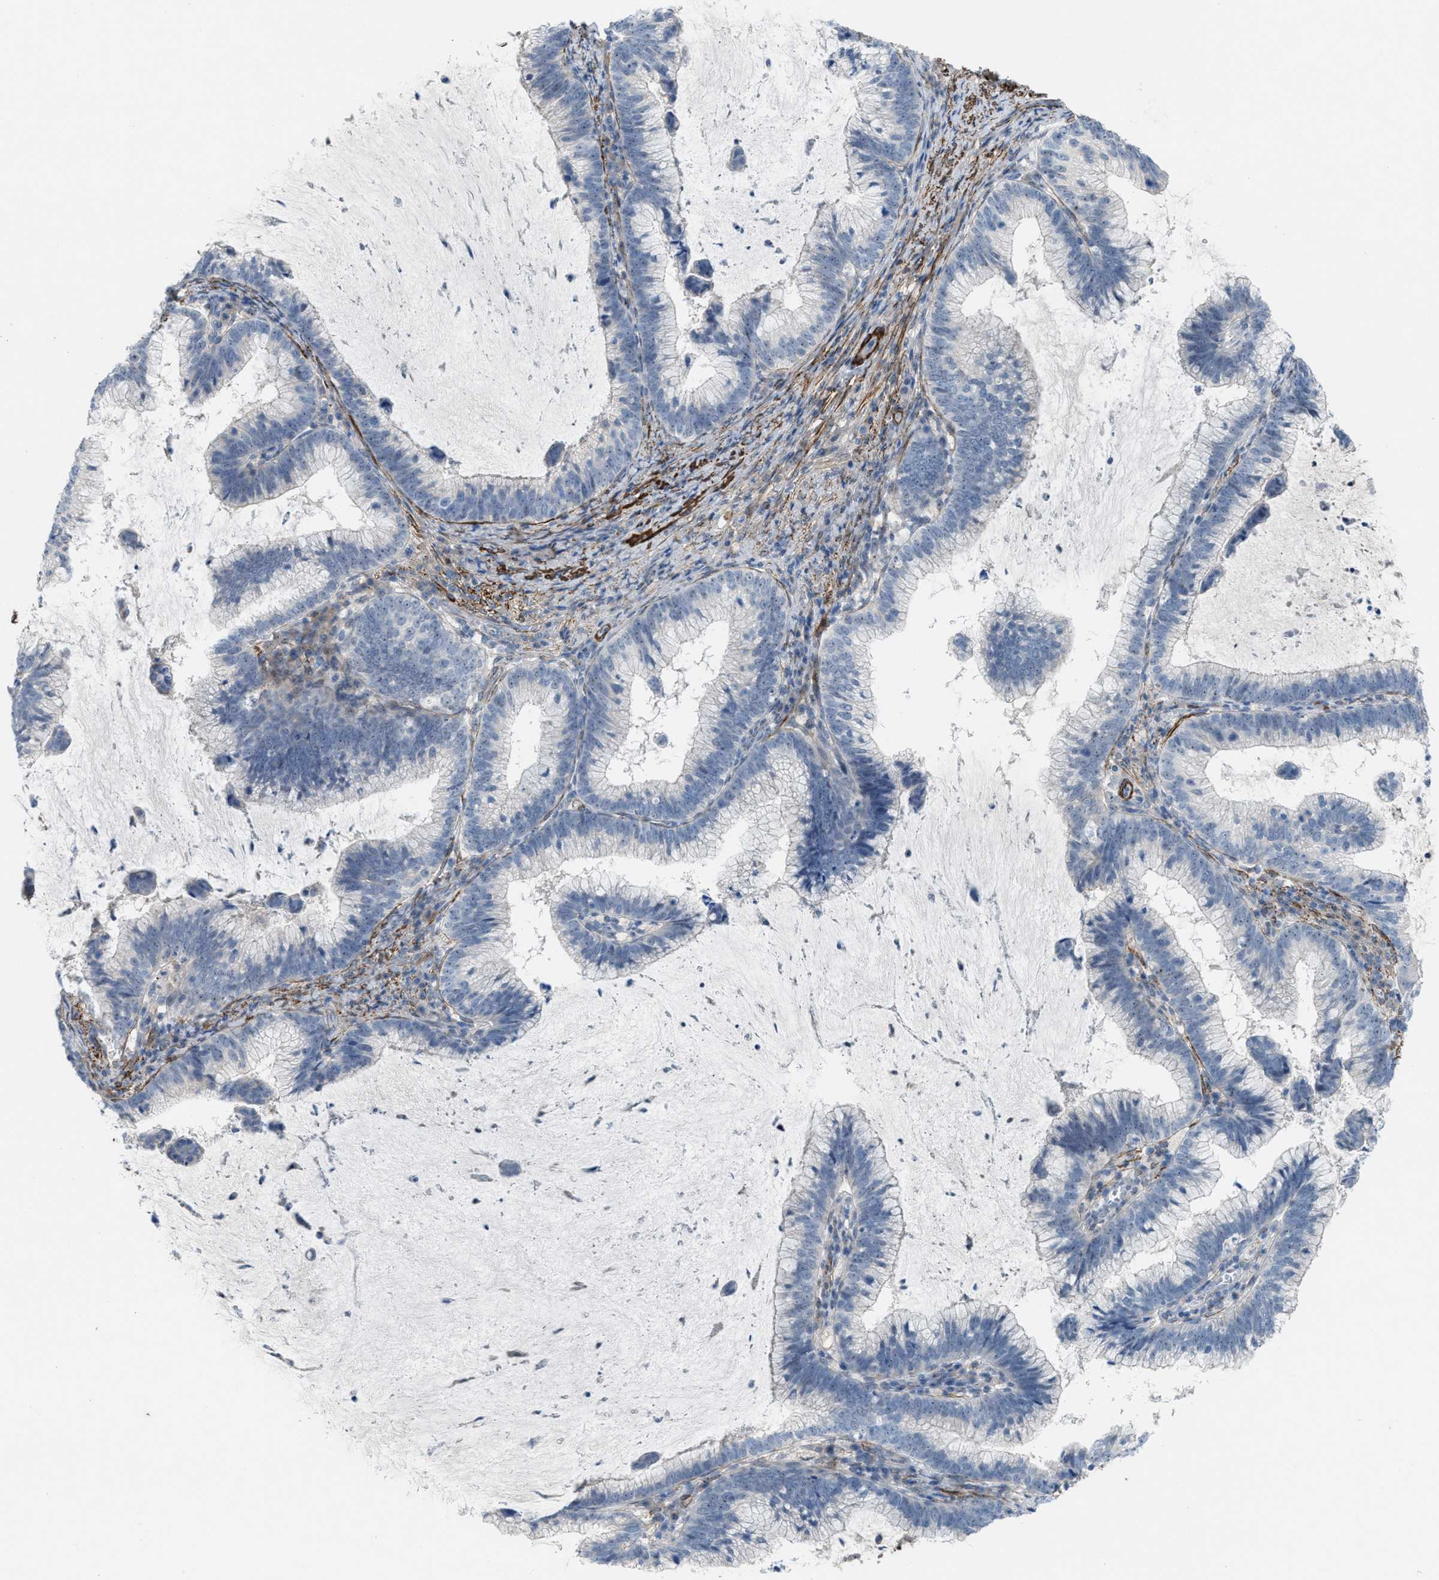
{"staining": {"intensity": "weak", "quantity": "<25%", "location": "nuclear"}, "tissue": "cervical cancer", "cell_type": "Tumor cells", "image_type": "cancer", "snomed": [{"axis": "morphology", "description": "Adenocarcinoma, NOS"}, {"axis": "topography", "description": "Cervix"}], "caption": "Immunohistochemistry (IHC) histopathology image of human cervical cancer stained for a protein (brown), which shows no staining in tumor cells.", "gene": "NQO2", "patient": {"sex": "female", "age": 36}}